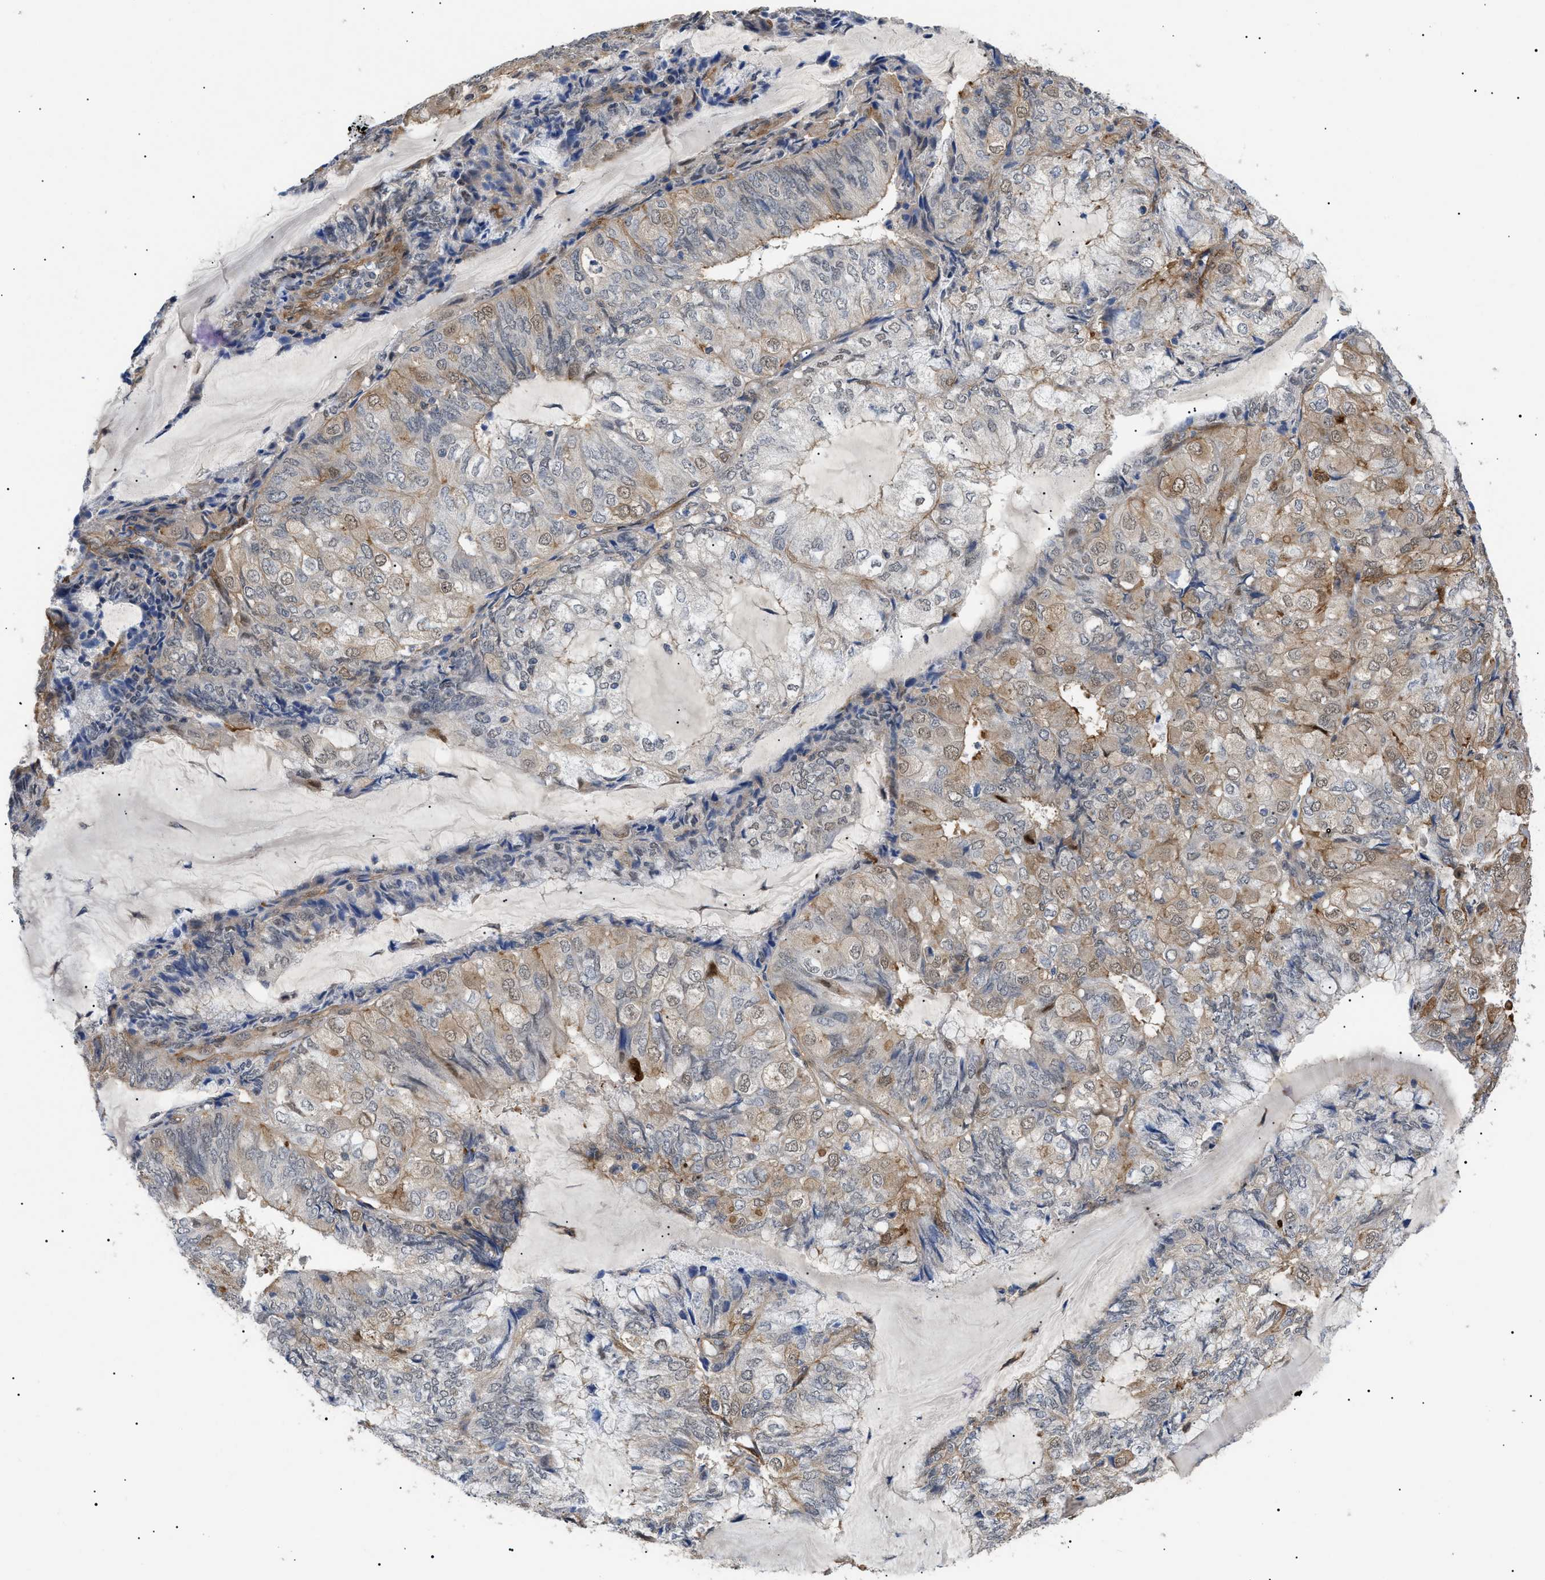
{"staining": {"intensity": "moderate", "quantity": "25%-75%", "location": "cytoplasmic/membranous,nuclear"}, "tissue": "endometrial cancer", "cell_type": "Tumor cells", "image_type": "cancer", "snomed": [{"axis": "morphology", "description": "Adenocarcinoma, NOS"}, {"axis": "topography", "description": "Endometrium"}], "caption": "Human endometrial cancer stained with a protein marker shows moderate staining in tumor cells.", "gene": "CRCP", "patient": {"sex": "female", "age": 81}}